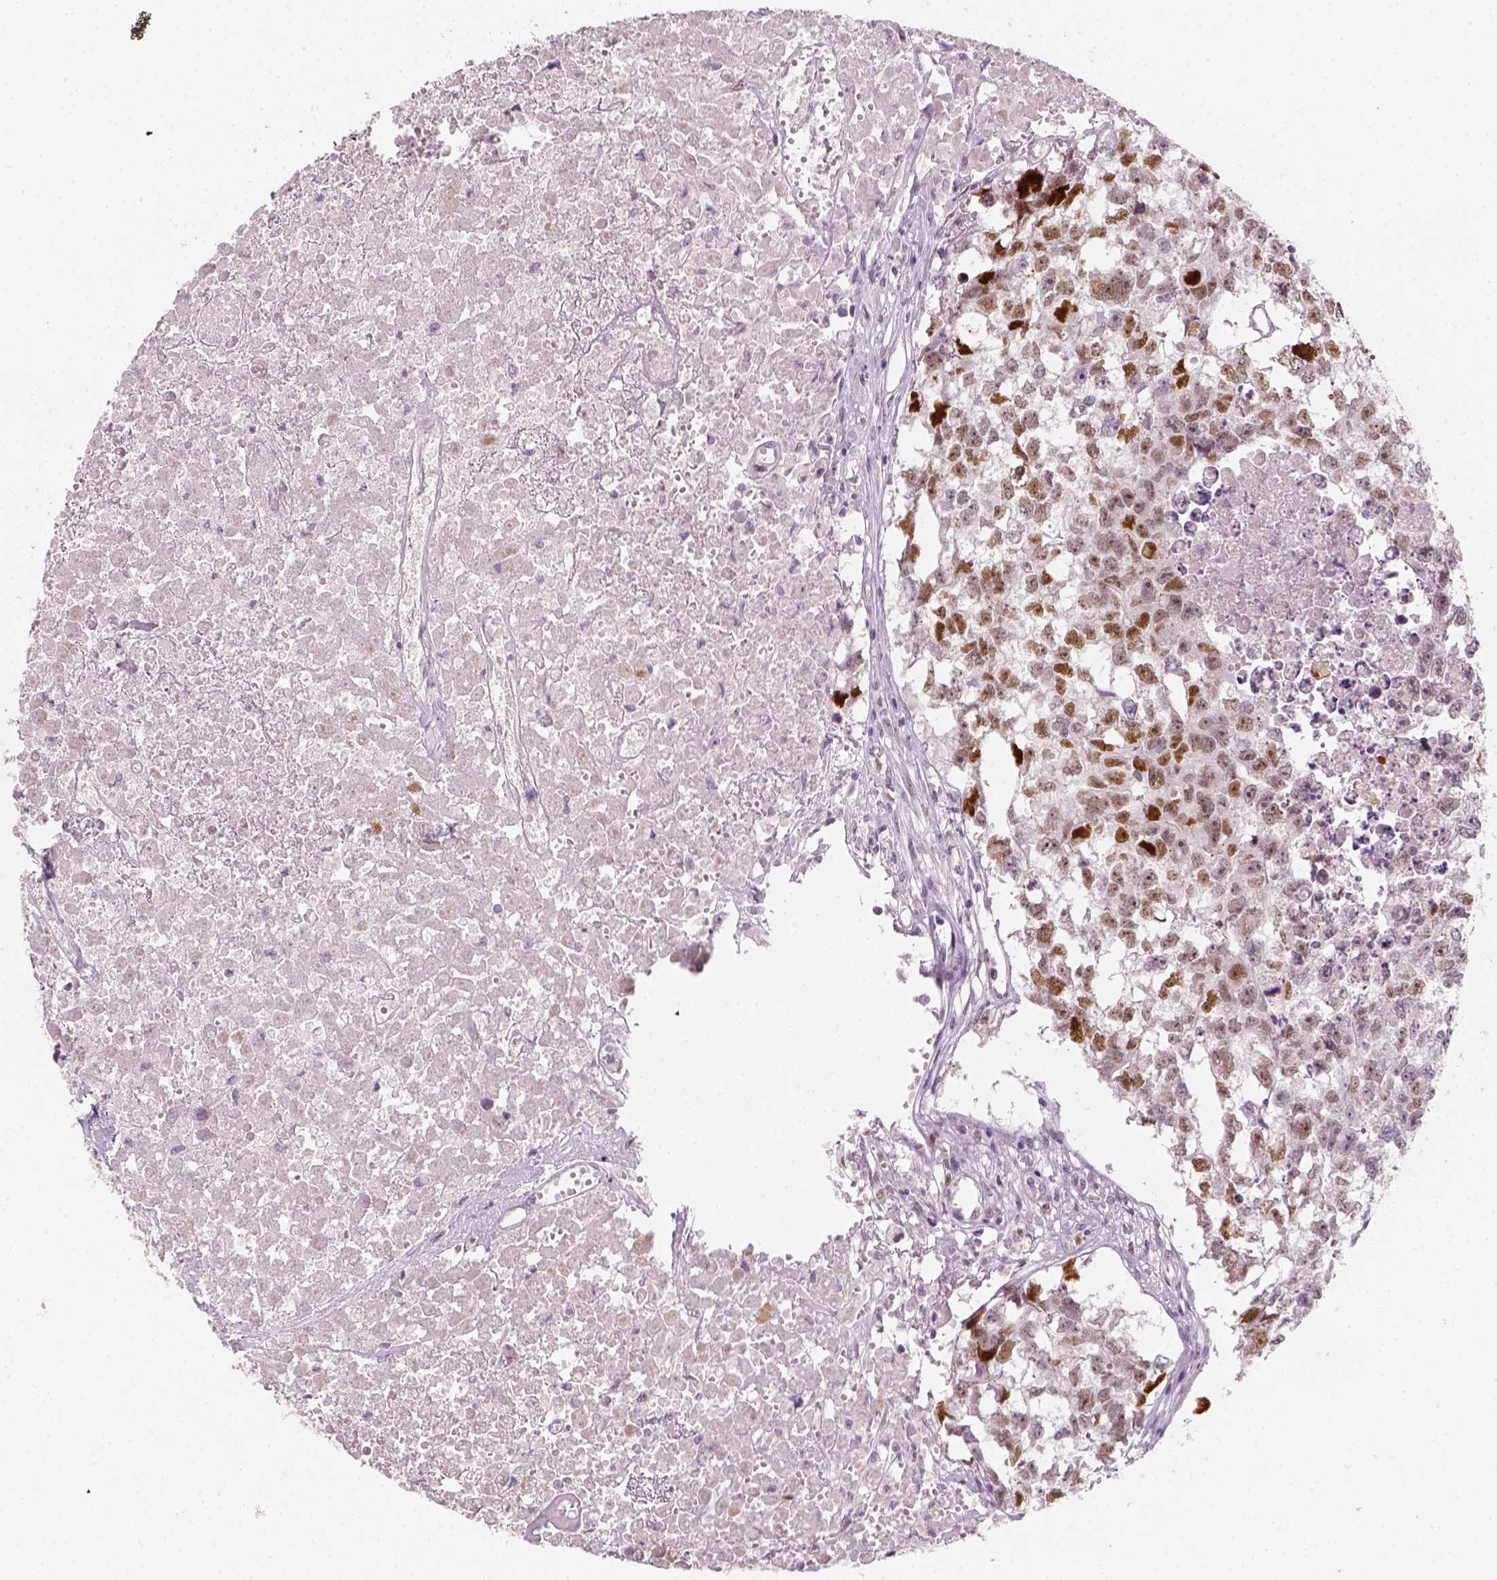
{"staining": {"intensity": "moderate", "quantity": ">75%", "location": "nuclear"}, "tissue": "testis cancer", "cell_type": "Tumor cells", "image_type": "cancer", "snomed": [{"axis": "morphology", "description": "Carcinoma, Embryonal, NOS"}, {"axis": "morphology", "description": "Teratoma, malignant, NOS"}, {"axis": "topography", "description": "Testis"}], "caption": "DAB (3,3'-diaminobenzidine) immunohistochemical staining of teratoma (malignant) (testis) demonstrates moderate nuclear protein staining in about >75% of tumor cells.", "gene": "TP53", "patient": {"sex": "male", "age": 44}}